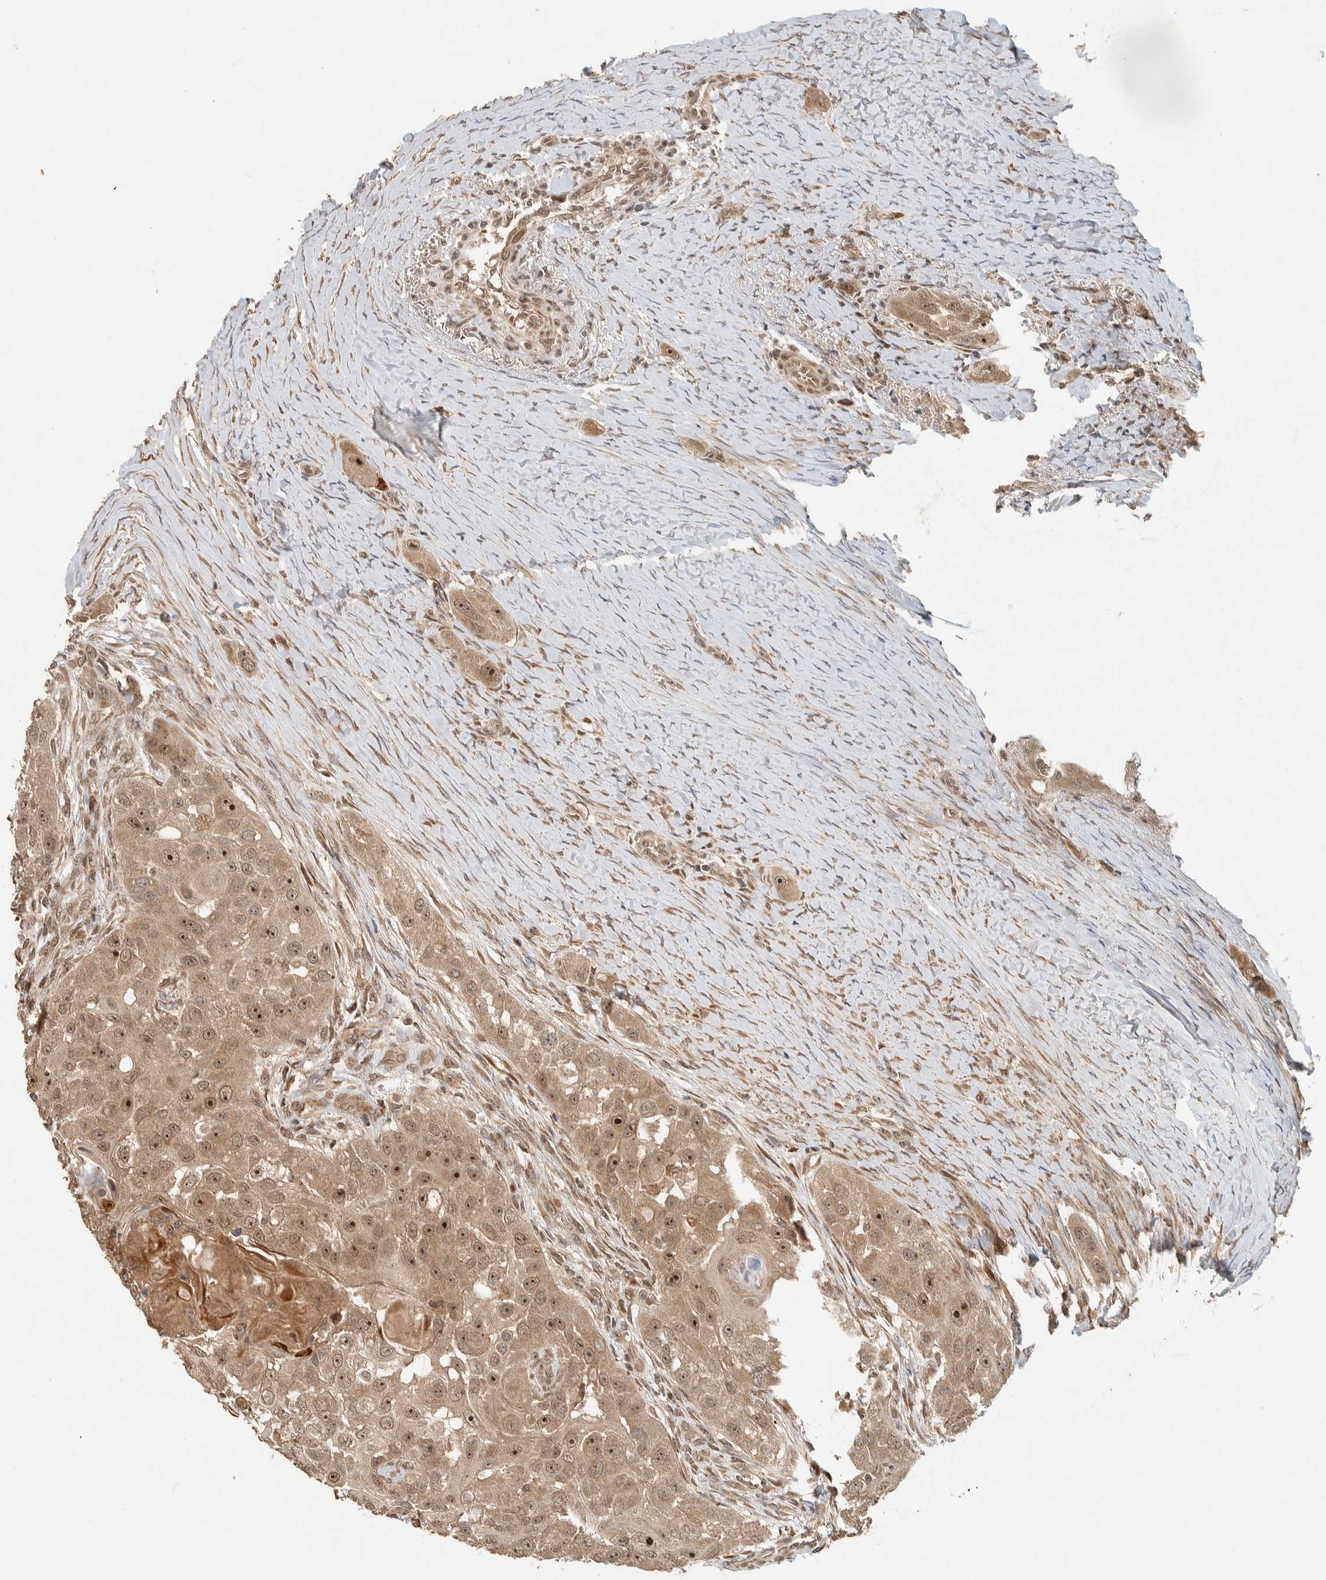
{"staining": {"intensity": "moderate", "quantity": ">75%", "location": "cytoplasmic/membranous,nuclear"}, "tissue": "head and neck cancer", "cell_type": "Tumor cells", "image_type": "cancer", "snomed": [{"axis": "morphology", "description": "Normal tissue, NOS"}, {"axis": "morphology", "description": "Squamous cell carcinoma, NOS"}, {"axis": "topography", "description": "Skeletal muscle"}, {"axis": "topography", "description": "Head-Neck"}], "caption": "Human head and neck cancer stained with a brown dye displays moderate cytoplasmic/membranous and nuclear positive expression in about >75% of tumor cells.", "gene": "ZBTB2", "patient": {"sex": "male", "age": 51}}